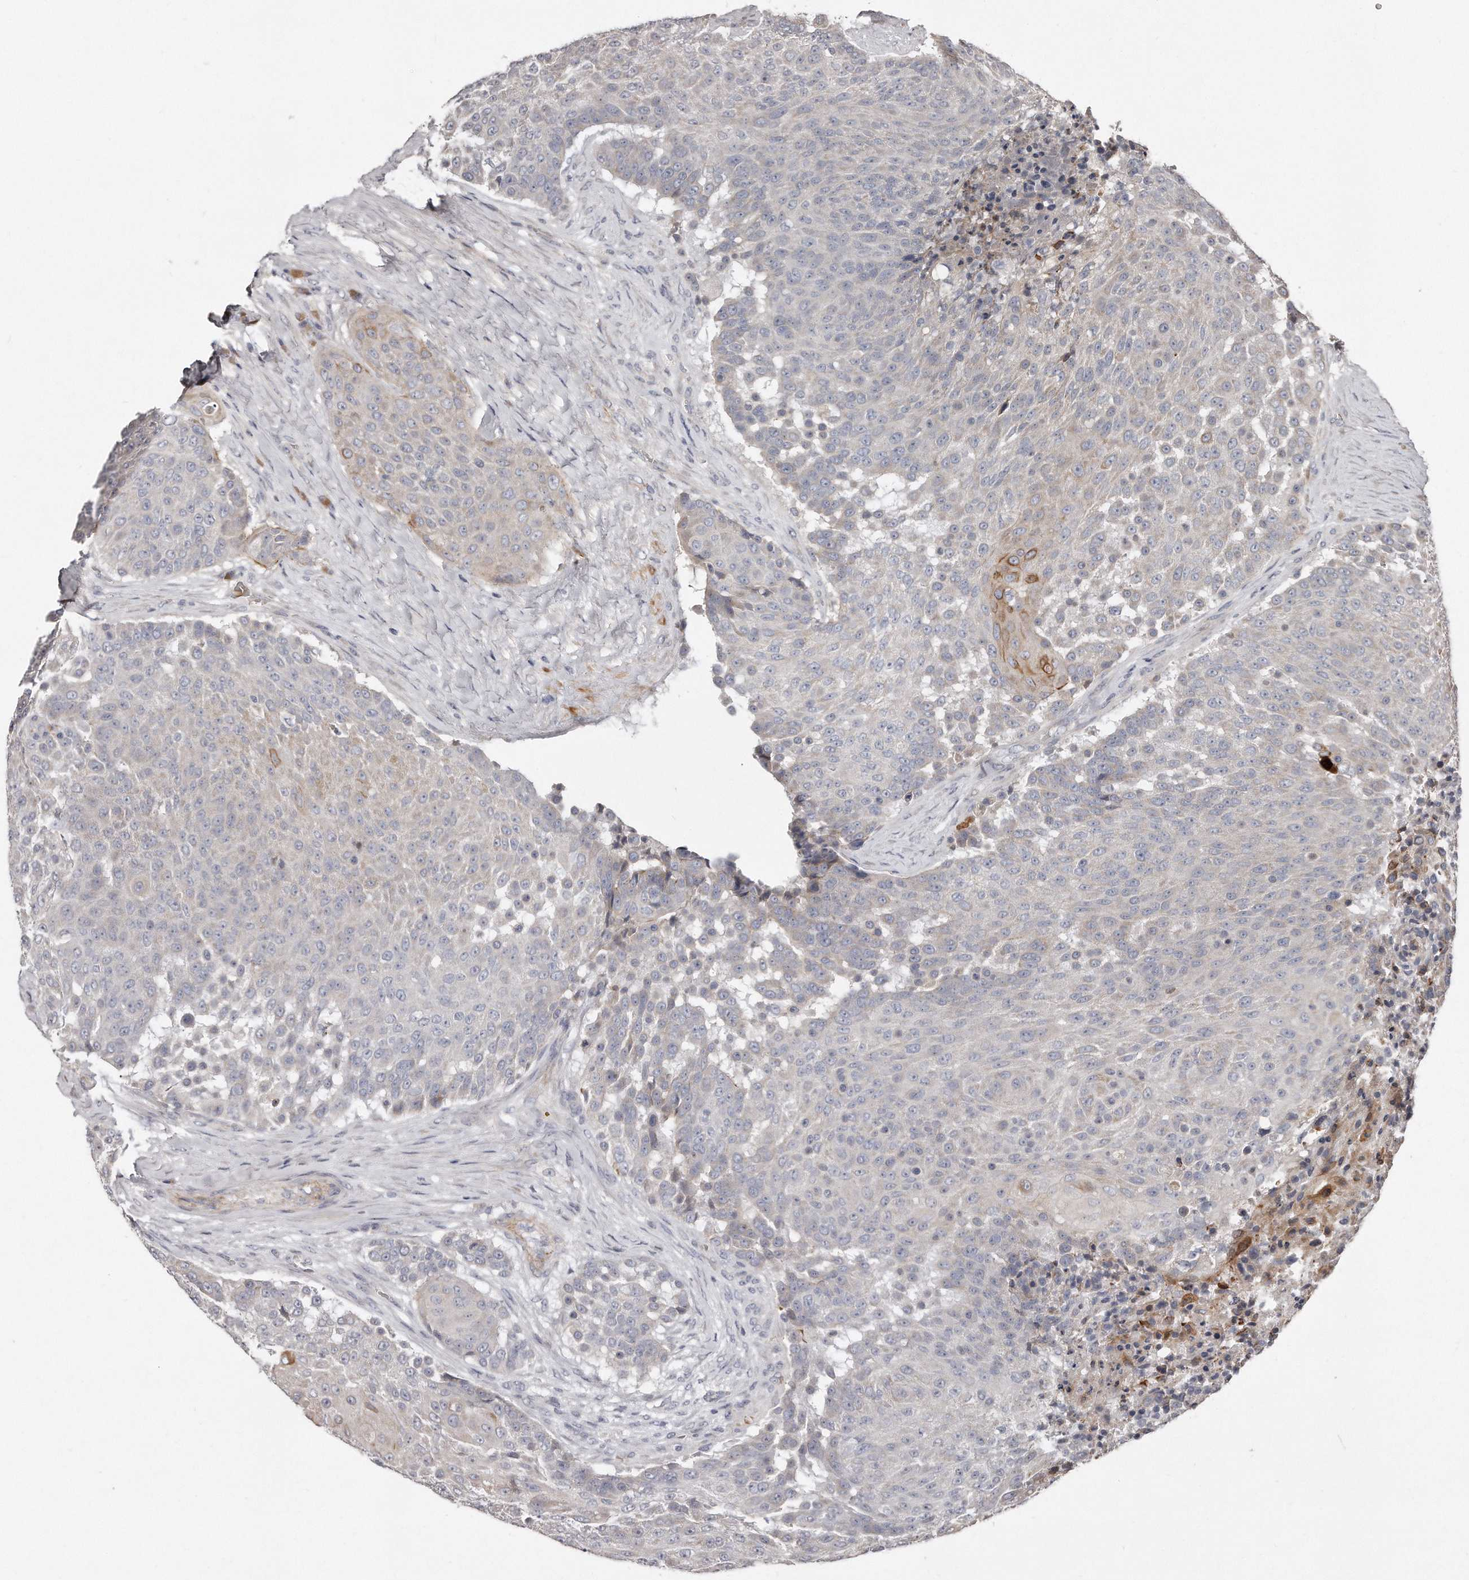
{"staining": {"intensity": "moderate", "quantity": "<25%", "location": "cytoplasmic/membranous"}, "tissue": "urothelial cancer", "cell_type": "Tumor cells", "image_type": "cancer", "snomed": [{"axis": "morphology", "description": "Urothelial carcinoma, High grade"}, {"axis": "topography", "description": "Urinary bladder"}], "caption": "A photomicrograph of high-grade urothelial carcinoma stained for a protein displays moderate cytoplasmic/membranous brown staining in tumor cells. The protein is shown in brown color, while the nuclei are stained blue.", "gene": "TECR", "patient": {"sex": "female", "age": 63}}